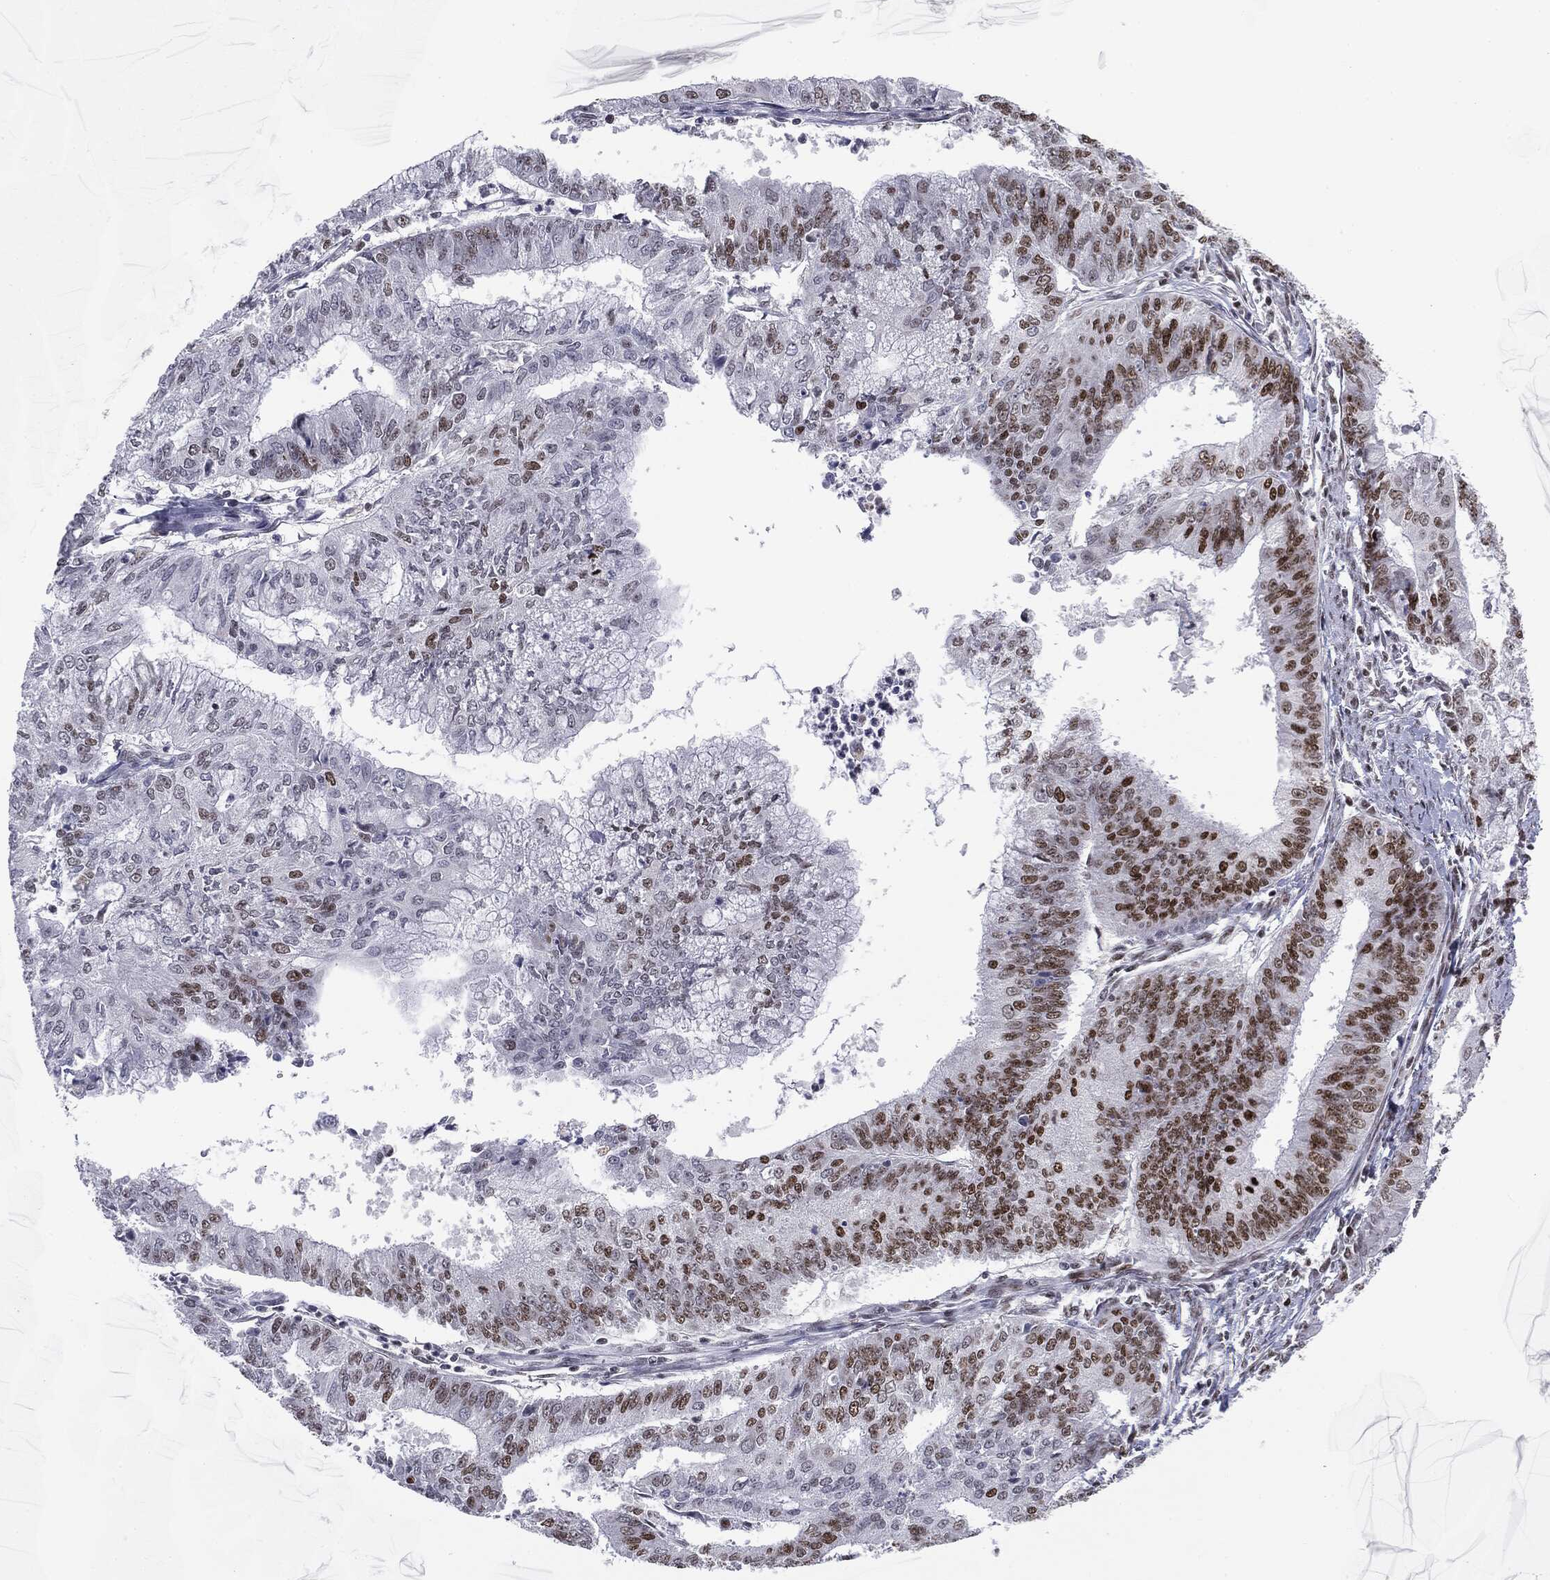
{"staining": {"intensity": "strong", "quantity": "<25%", "location": "nuclear"}, "tissue": "endometrial cancer", "cell_type": "Tumor cells", "image_type": "cancer", "snomed": [{"axis": "morphology", "description": "Adenocarcinoma, NOS"}, {"axis": "topography", "description": "Endometrium"}], "caption": "Protein analysis of endometrial cancer (adenocarcinoma) tissue displays strong nuclear positivity in approximately <25% of tumor cells. (brown staining indicates protein expression, while blue staining denotes nuclei).", "gene": "MDC1", "patient": {"sex": "female", "age": 61}}